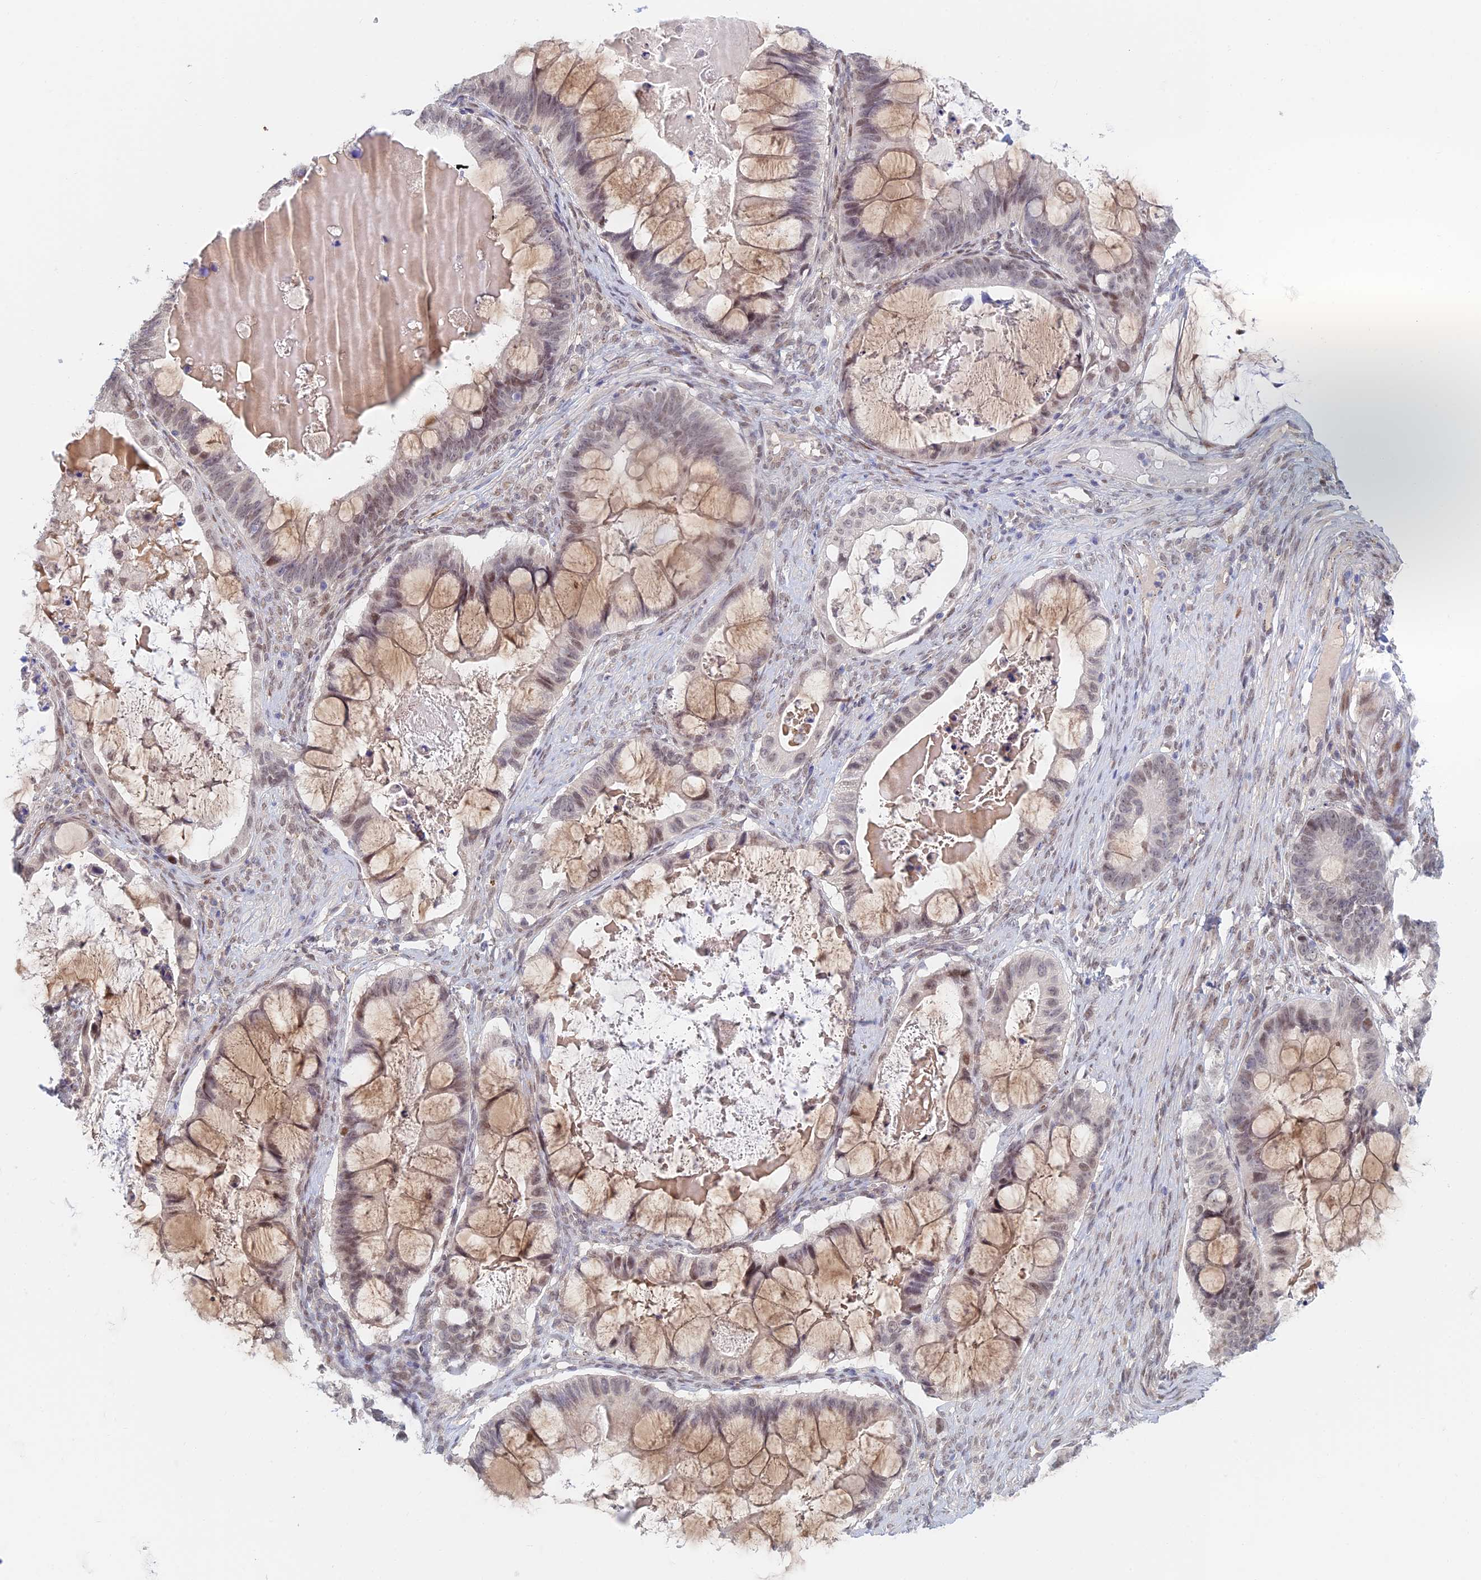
{"staining": {"intensity": "weak", "quantity": "25%-75%", "location": "cytoplasmic/membranous,nuclear"}, "tissue": "ovarian cancer", "cell_type": "Tumor cells", "image_type": "cancer", "snomed": [{"axis": "morphology", "description": "Cystadenocarcinoma, mucinous, NOS"}, {"axis": "topography", "description": "Ovary"}], "caption": "Immunohistochemical staining of human ovarian cancer shows low levels of weak cytoplasmic/membranous and nuclear protein positivity in about 25%-75% of tumor cells. The protein of interest is shown in brown color, while the nuclei are stained blue.", "gene": "ZUP1", "patient": {"sex": "female", "age": 61}}